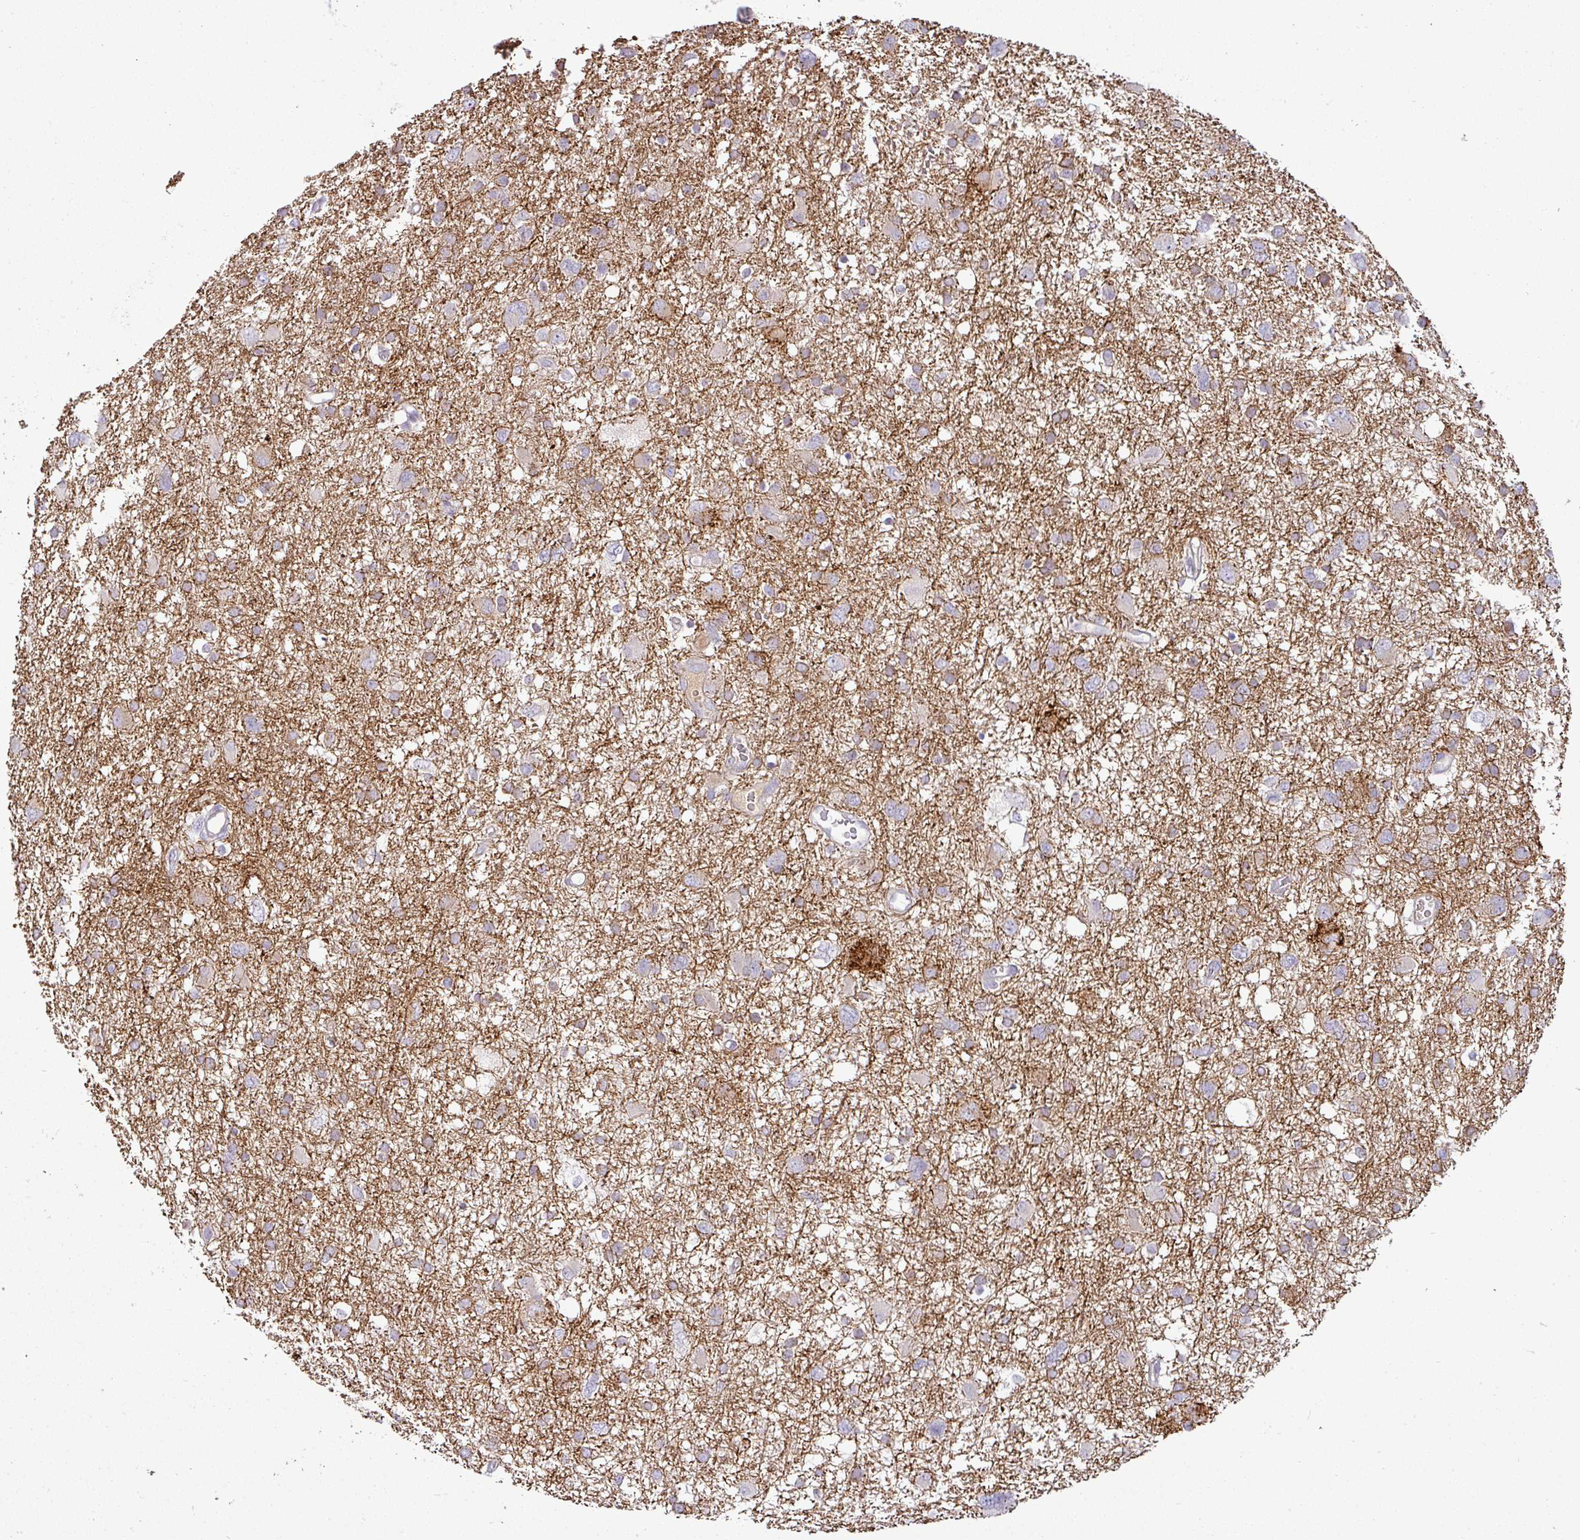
{"staining": {"intensity": "negative", "quantity": "none", "location": "none"}, "tissue": "glioma", "cell_type": "Tumor cells", "image_type": "cancer", "snomed": [{"axis": "morphology", "description": "Glioma, malignant, High grade"}, {"axis": "topography", "description": "Brain"}], "caption": "The immunohistochemistry (IHC) histopathology image has no significant positivity in tumor cells of malignant glioma (high-grade) tissue.", "gene": "APOM", "patient": {"sex": "male", "age": 61}}